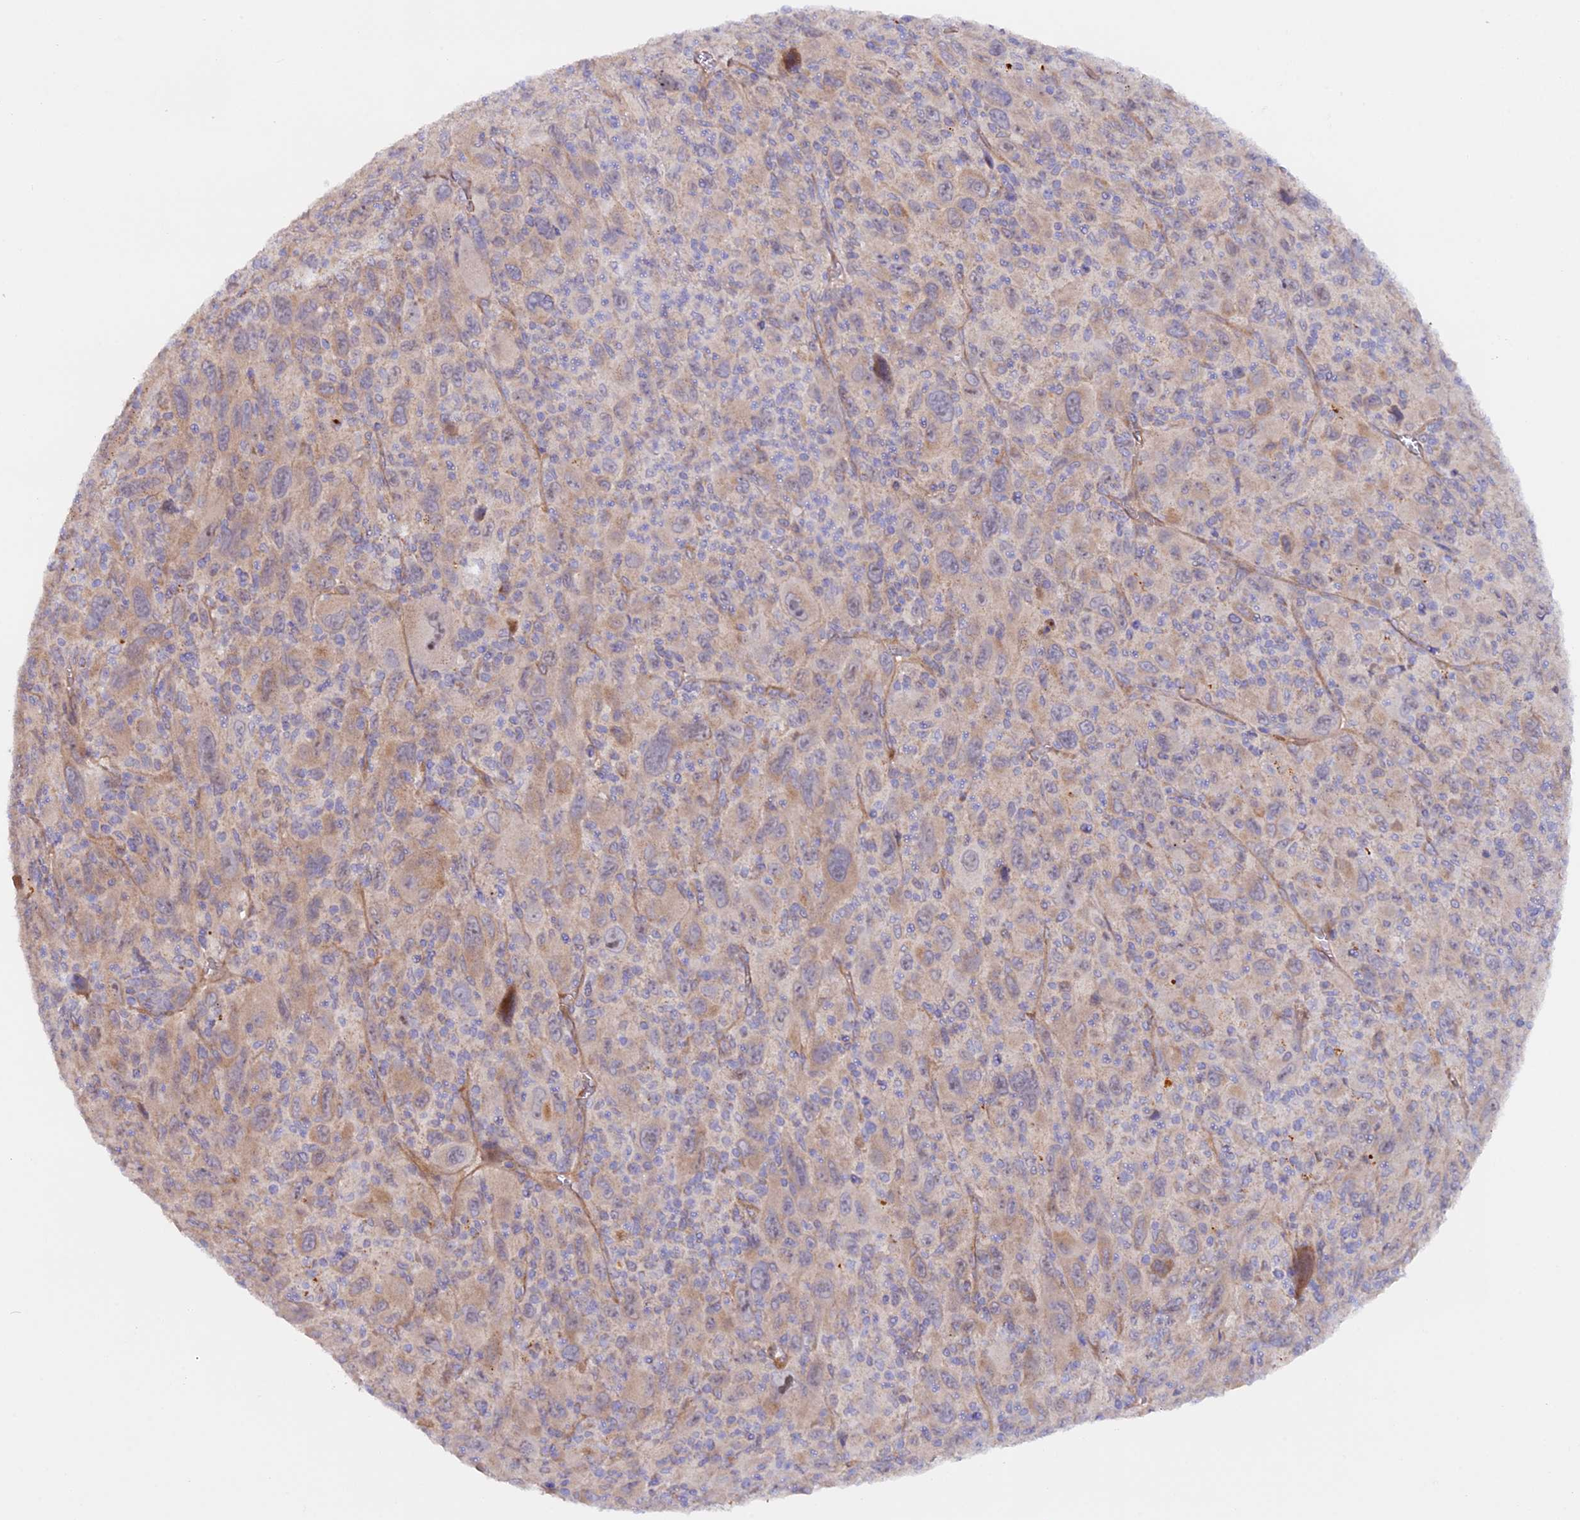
{"staining": {"intensity": "weak", "quantity": "25%-75%", "location": "cytoplasmic/membranous"}, "tissue": "melanoma", "cell_type": "Tumor cells", "image_type": "cancer", "snomed": [{"axis": "morphology", "description": "Malignant melanoma, Metastatic site"}, {"axis": "topography", "description": "Skin"}], "caption": "Immunohistochemistry (IHC) (DAB) staining of human melanoma displays weak cytoplasmic/membranous protein positivity in approximately 25%-75% of tumor cells. The protein is shown in brown color, while the nuclei are stained blue.", "gene": "DUS3L", "patient": {"sex": "female", "age": 56}}